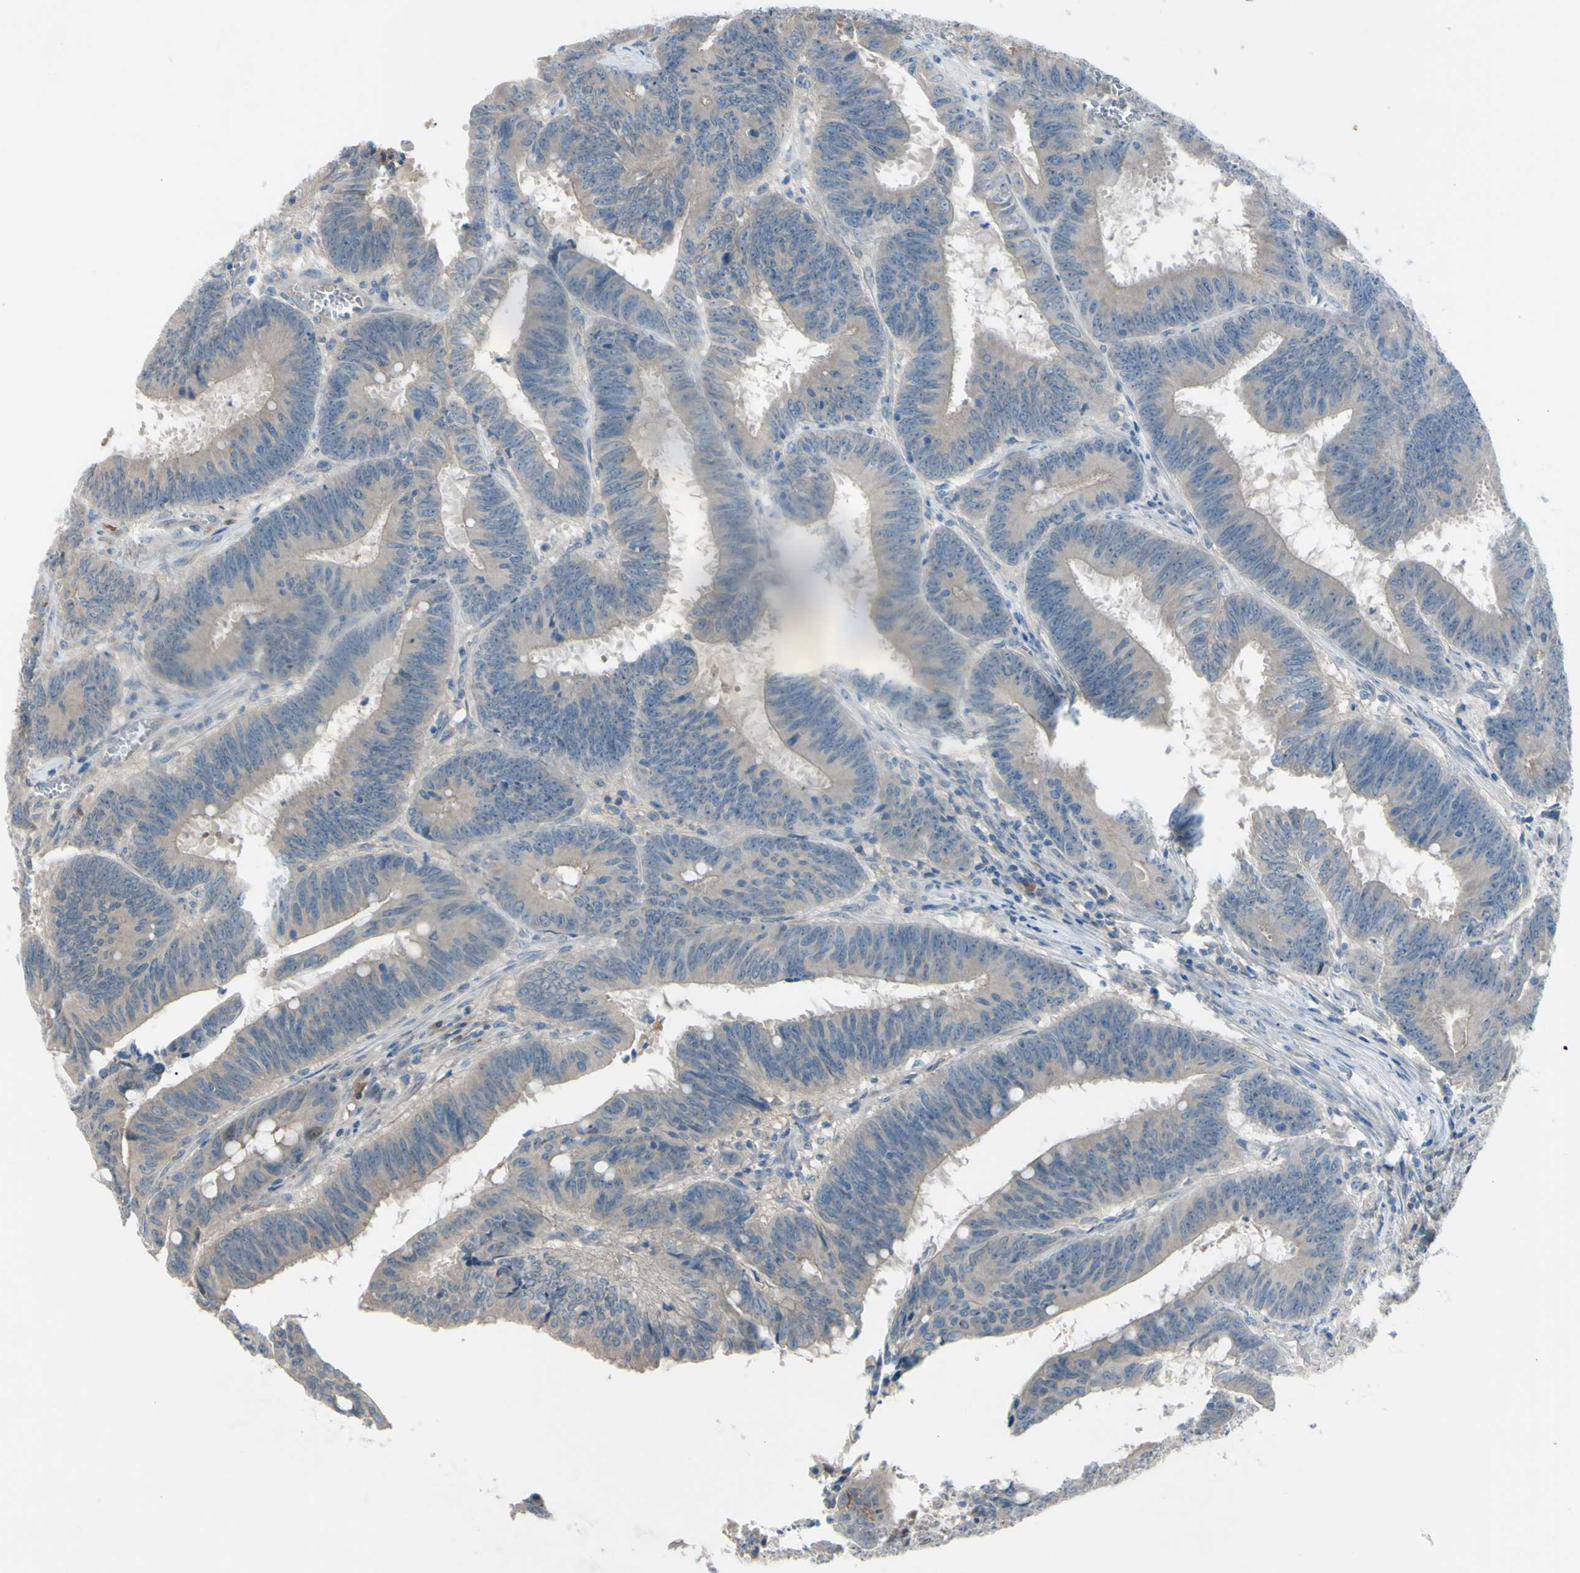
{"staining": {"intensity": "weak", "quantity": "<25%", "location": "cytoplasmic/membranous"}, "tissue": "colorectal cancer", "cell_type": "Tumor cells", "image_type": "cancer", "snomed": [{"axis": "morphology", "description": "Adenocarcinoma, NOS"}, {"axis": "topography", "description": "Colon"}], "caption": "Photomicrograph shows no protein positivity in tumor cells of colorectal cancer (adenocarcinoma) tissue.", "gene": "ATRN", "patient": {"sex": "male", "age": 45}}